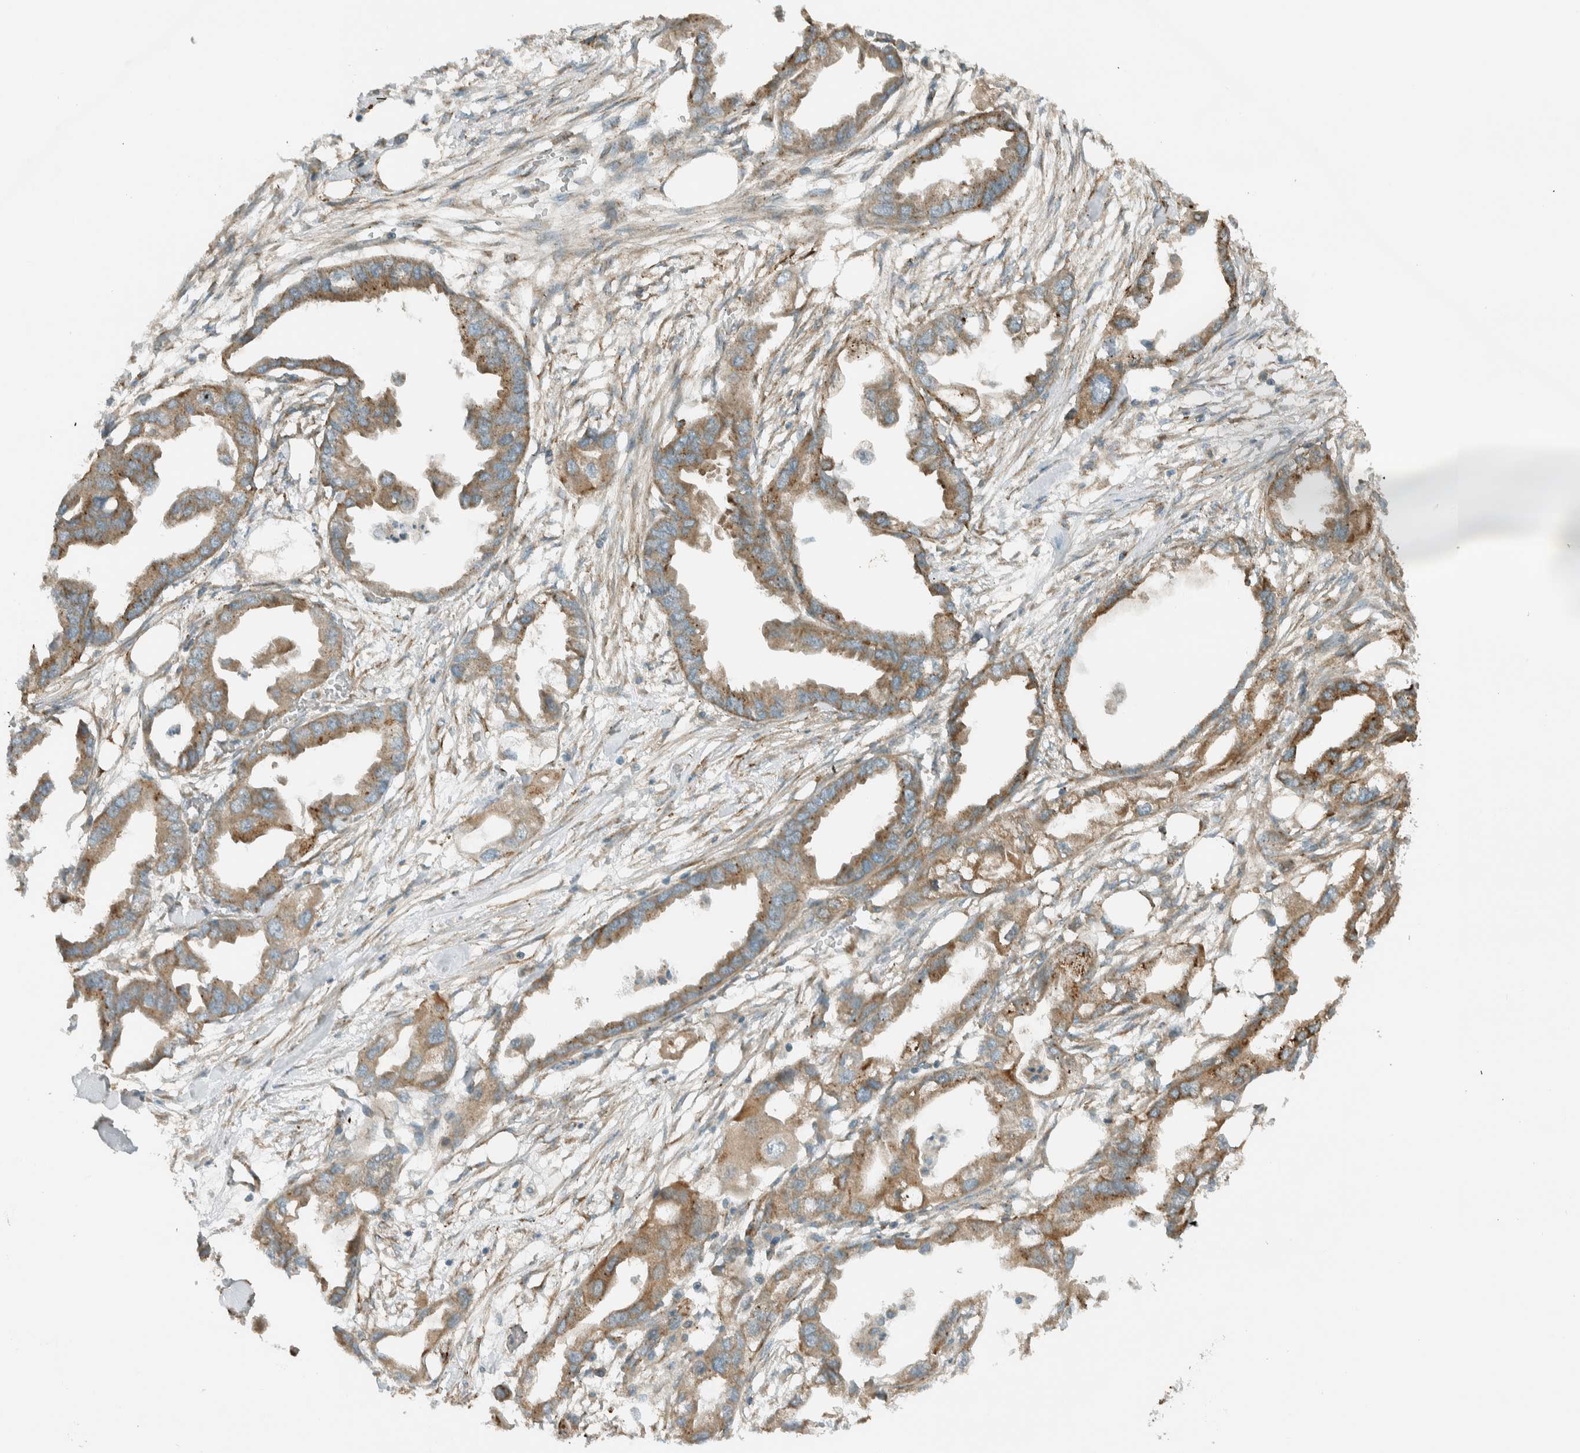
{"staining": {"intensity": "moderate", "quantity": ">75%", "location": "cytoplasmic/membranous"}, "tissue": "endometrial cancer", "cell_type": "Tumor cells", "image_type": "cancer", "snomed": [{"axis": "morphology", "description": "Adenocarcinoma, NOS"}, {"axis": "morphology", "description": "Adenocarcinoma, metastatic, NOS"}, {"axis": "topography", "description": "Adipose tissue"}, {"axis": "topography", "description": "Endometrium"}], "caption": "Endometrial cancer (adenocarcinoma) tissue shows moderate cytoplasmic/membranous staining in approximately >75% of tumor cells", "gene": "EXOC7", "patient": {"sex": "female", "age": 67}}